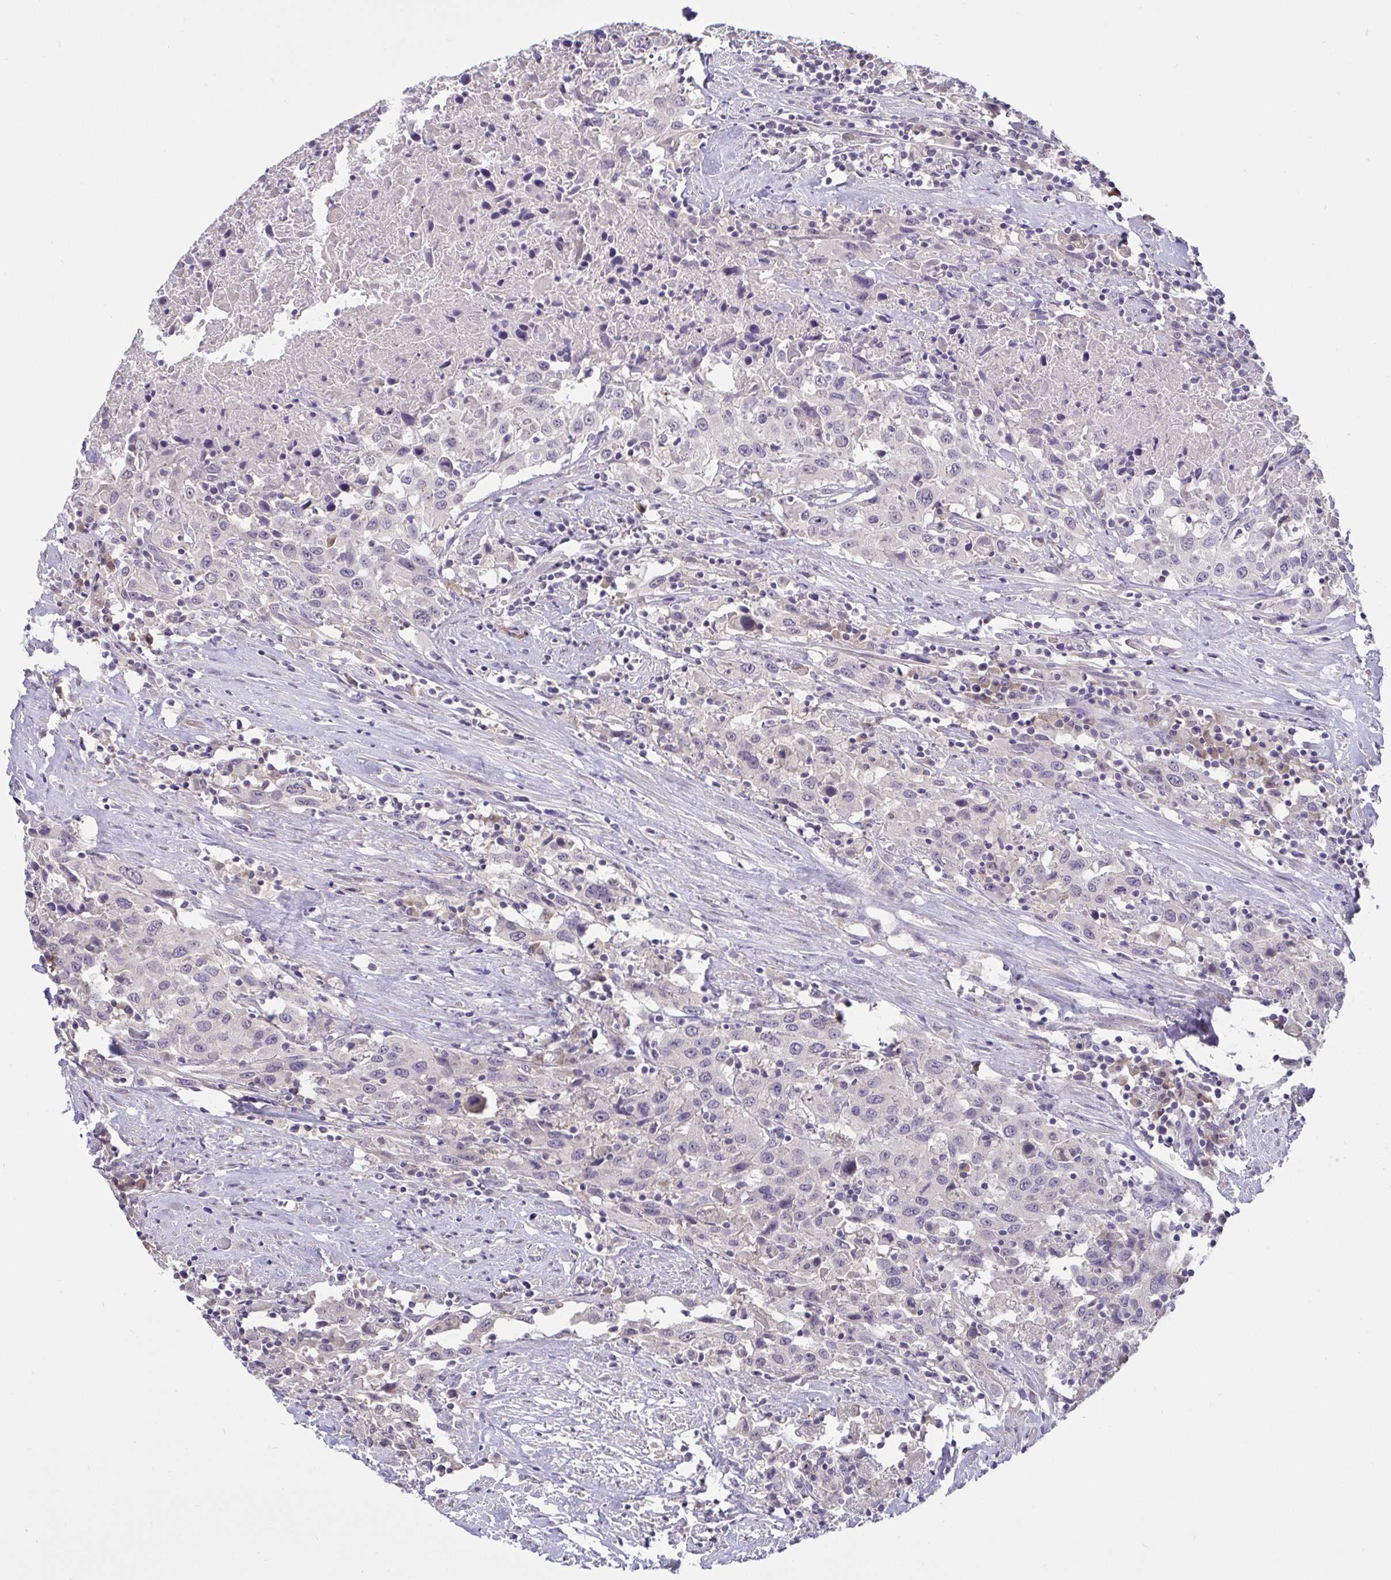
{"staining": {"intensity": "negative", "quantity": "none", "location": "none"}, "tissue": "urothelial cancer", "cell_type": "Tumor cells", "image_type": "cancer", "snomed": [{"axis": "morphology", "description": "Urothelial carcinoma, High grade"}, {"axis": "topography", "description": "Urinary bladder"}], "caption": "The histopathology image exhibits no staining of tumor cells in high-grade urothelial carcinoma.", "gene": "TMEM41A", "patient": {"sex": "male", "age": 61}}